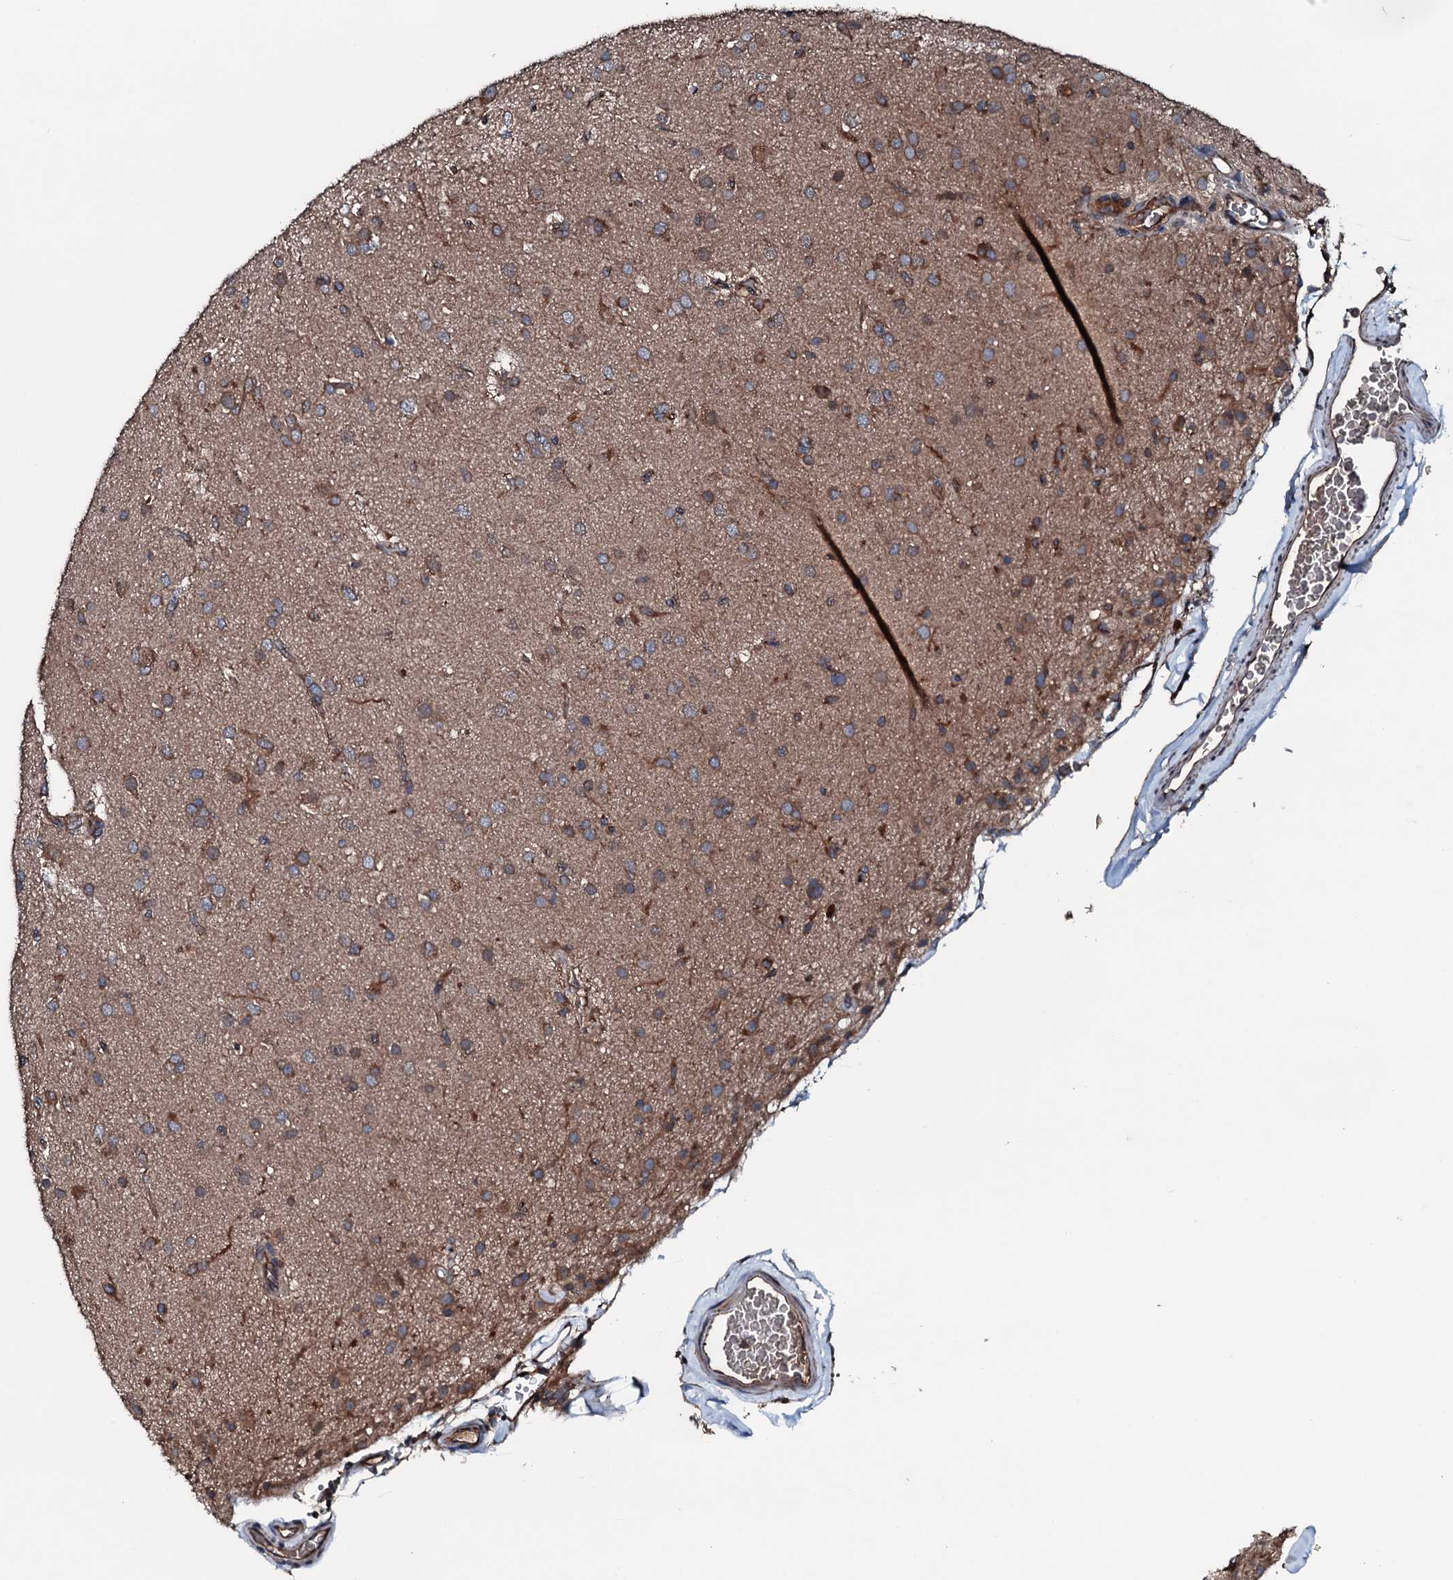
{"staining": {"intensity": "moderate", "quantity": "25%-75%", "location": "cytoplasmic/membranous"}, "tissue": "glioma", "cell_type": "Tumor cells", "image_type": "cancer", "snomed": [{"axis": "morphology", "description": "Glioma, malignant, Low grade"}, {"axis": "topography", "description": "Brain"}], "caption": "Immunohistochemistry (IHC) (DAB (3,3'-diaminobenzidine)) staining of human malignant glioma (low-grade) exhibits moderate cytoplasmic/membranous protein positivity in approximately 25%-75% of tumor cells.", "gene": "AARS1", "patient": {"sex": "male", "age": 65}}